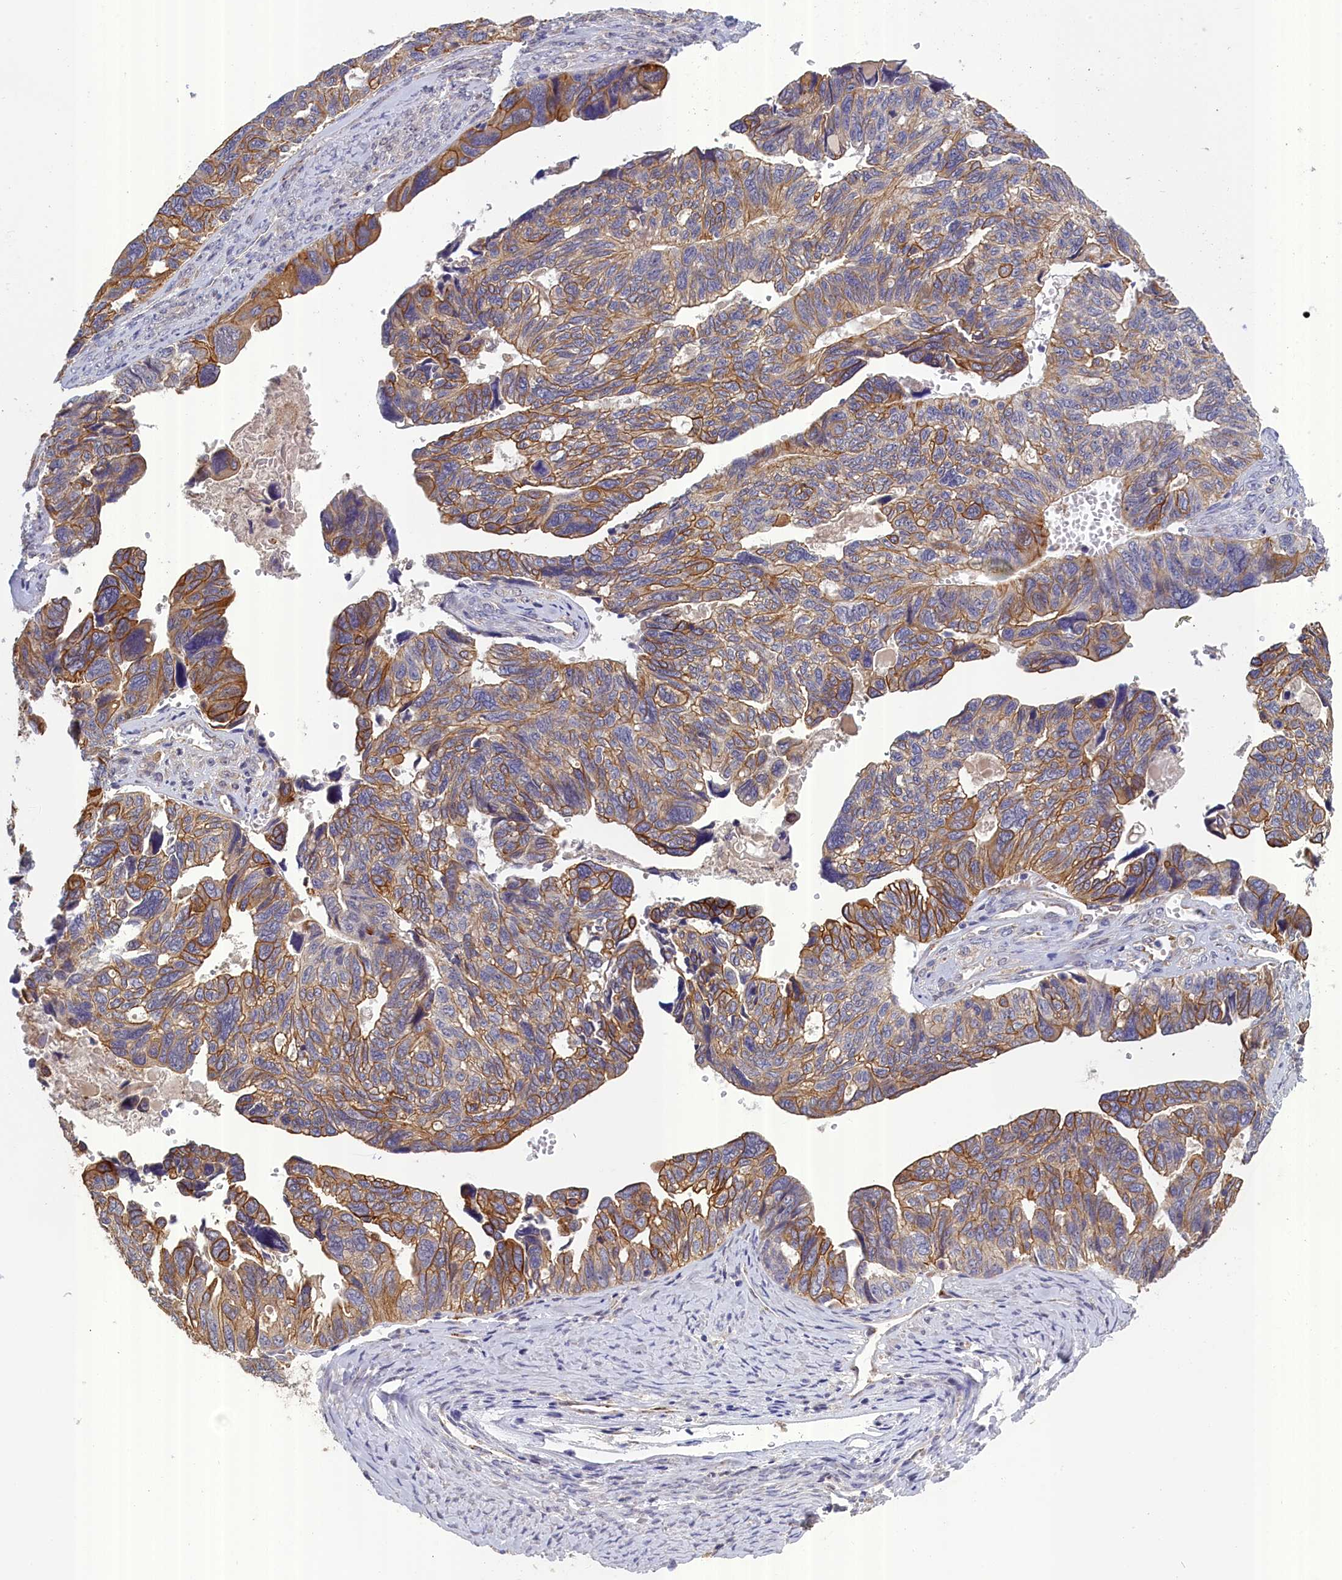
{"staining": {"intensity": "moderate", "quantity": ">75%", "location": "cytoplasmic/membranous"}, "tissue": "ovarian cancer", "cell_type": "Tumor cells", "image_type": "cancer", "snomed": [{"axis": "morphology", "description": "Cystadenocarcinoma, serous, NOS"}, {"axis": "topography", "description": "Ovary"}], "caption": "There is medium levels of moderate cytoplasmic/membranous staining in tumor cells of ovarian serous cystadenocarcinoma, as demonstrated by immunohistochemical staining (brown color).", "gene": "COL19A1", "patient": {"sex": "female", "age": 79}}